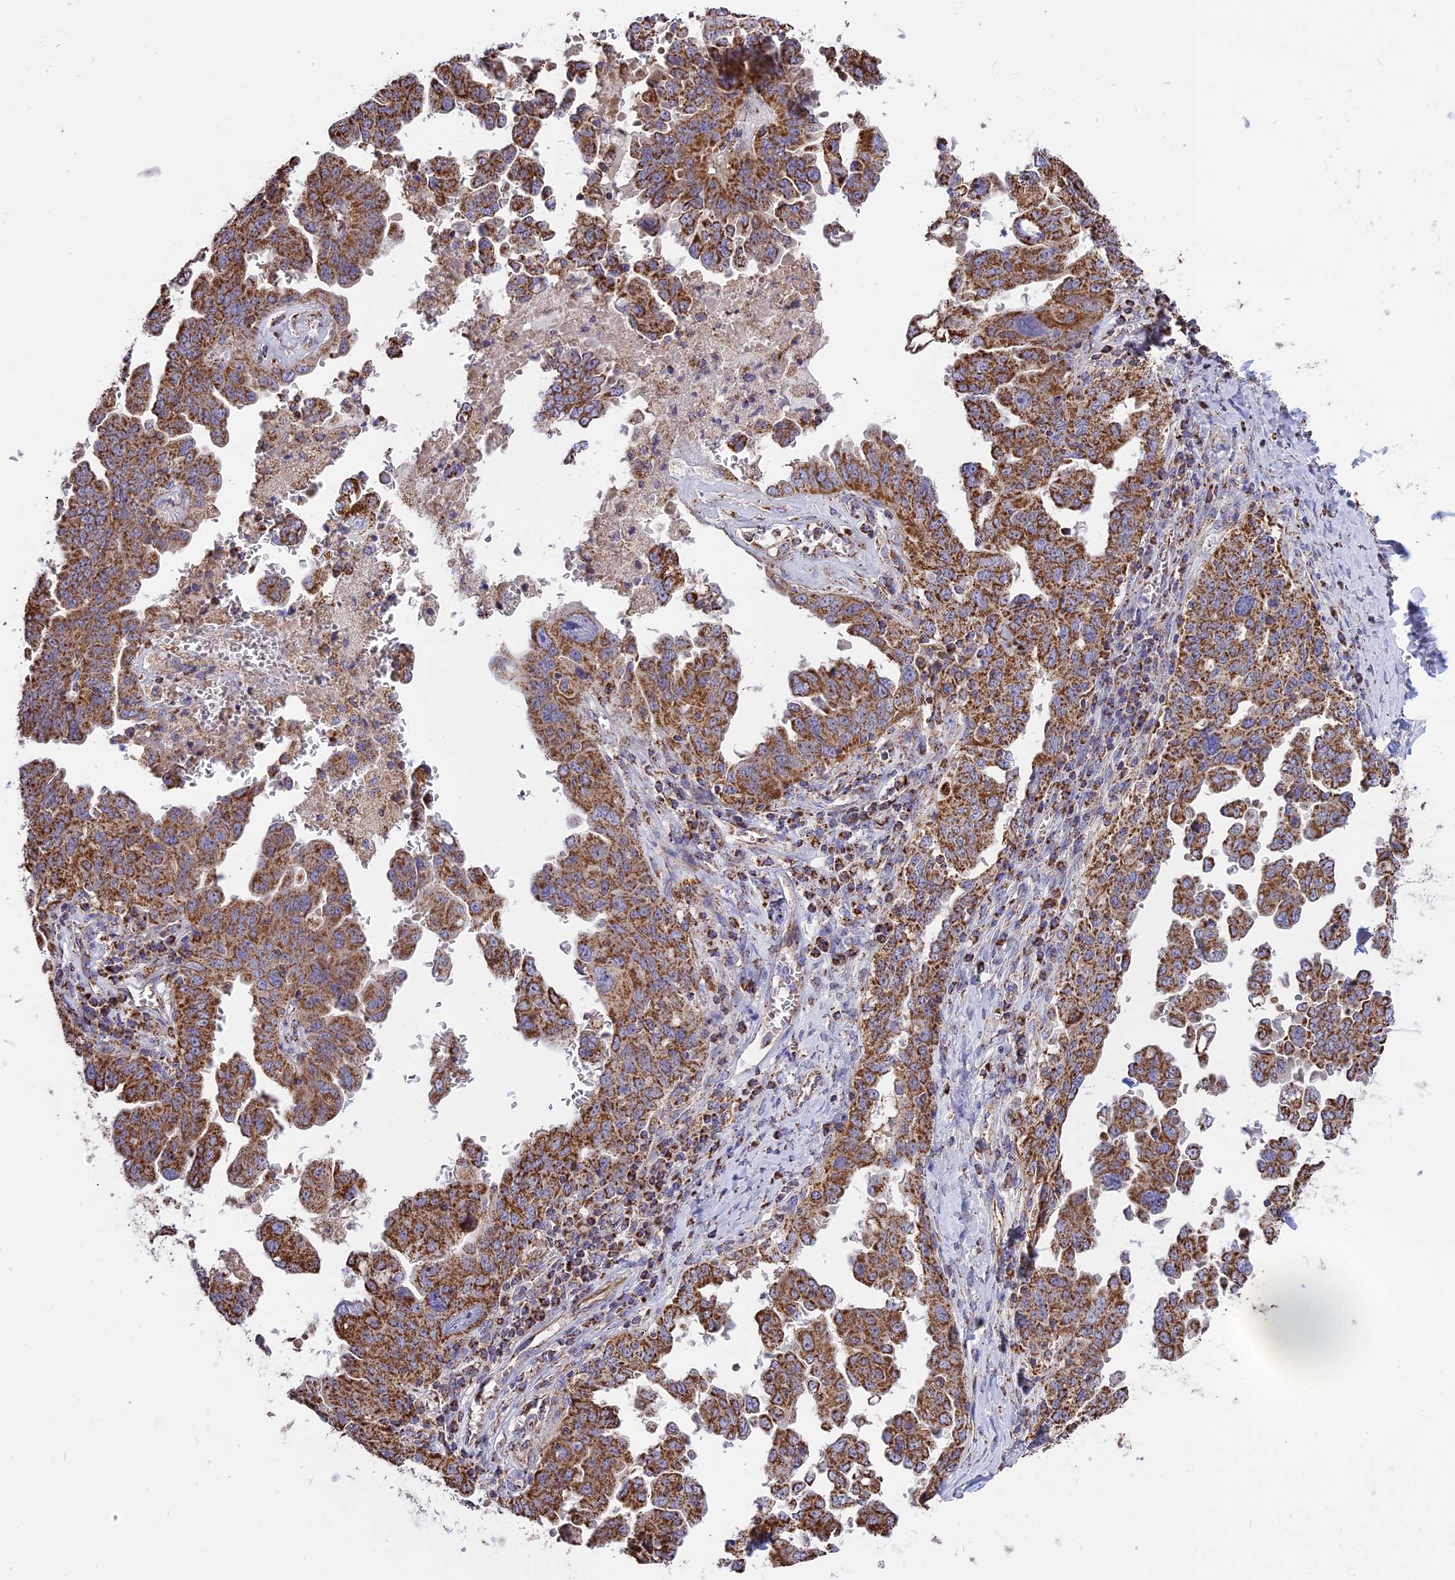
{"staining": {"intensity": "strong", "quantity": ">75%", "location": "cytoplasmic/membranous"}, "tissue": "ovarian cancer", "cell_type": "Tumor cells", "image_type": "cancer", "snomed": [{"axis": "morphology", "description": "Carcinoma, endometroid"}, {"axis": "topography", "description": "Ovary"}], "caption": "Immunohistochemical staining of ovarian cancer shows high levels of strong cytoplasmic/membranous protein expression in about >75% of tumor cells.", "gene": "TTC4", "patient": {"sex": "female", "age": 62}}